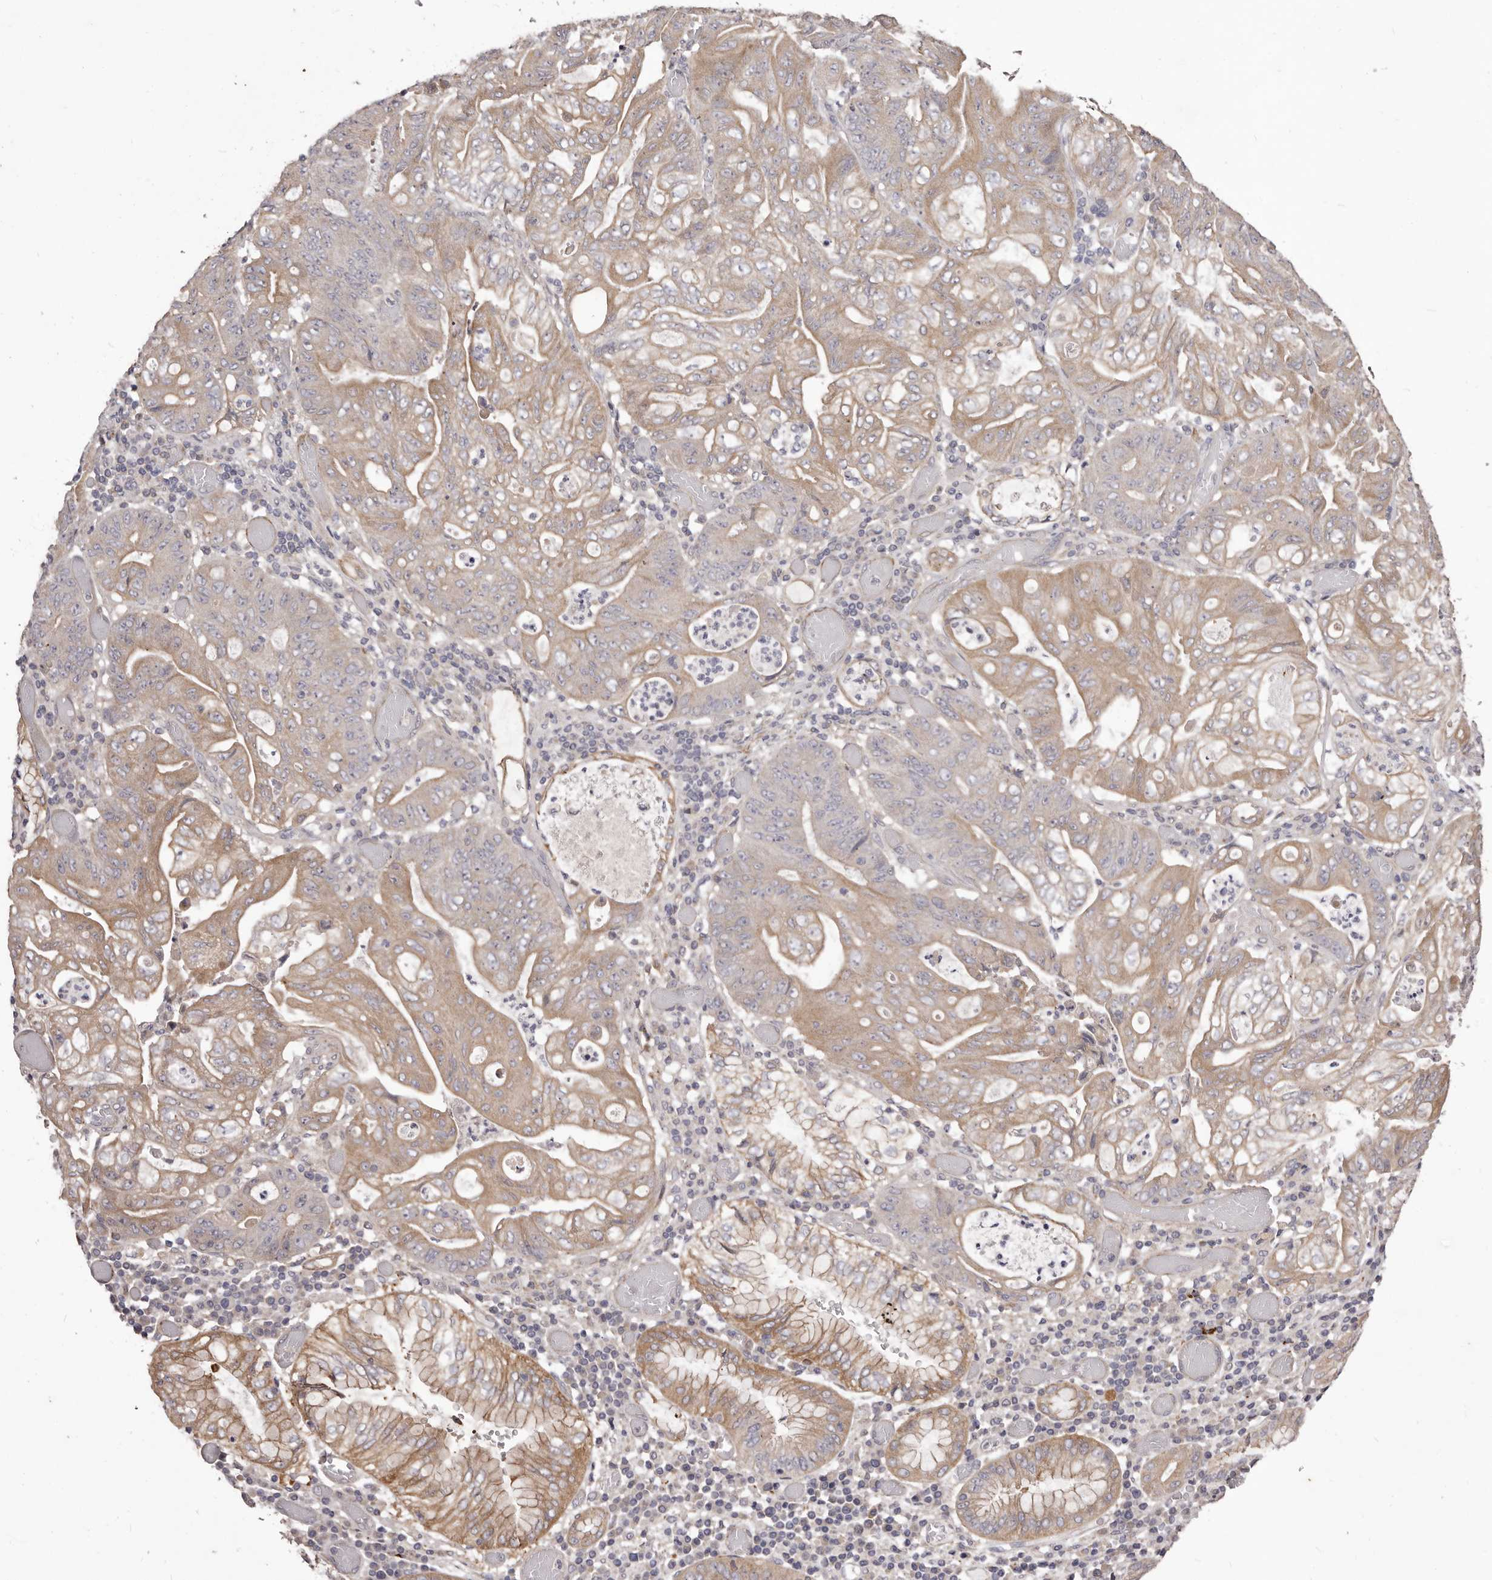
{"staining": {"intensity": "weak", "quantity": "25%-75%", "location": "cytoplasmic/membranous"}, "tissue": "stomach cancer", "cell_type": "Tumor cells", "image_type": "cancer", "snomed": [{"axis": "morphology", "description": "Adenocarcinoma, NOS"}, {"axis": "topography", "description": "Stomach"}], "caption": "Immunohistochemical staining of adenocarcinoma (stomach) exhibits low levels of weak cytoplasmic/membranous staining in about 25%-75% of tumor cells.", "gene": "PNRC1", "patient": {"sex": "female", "age": 73}}